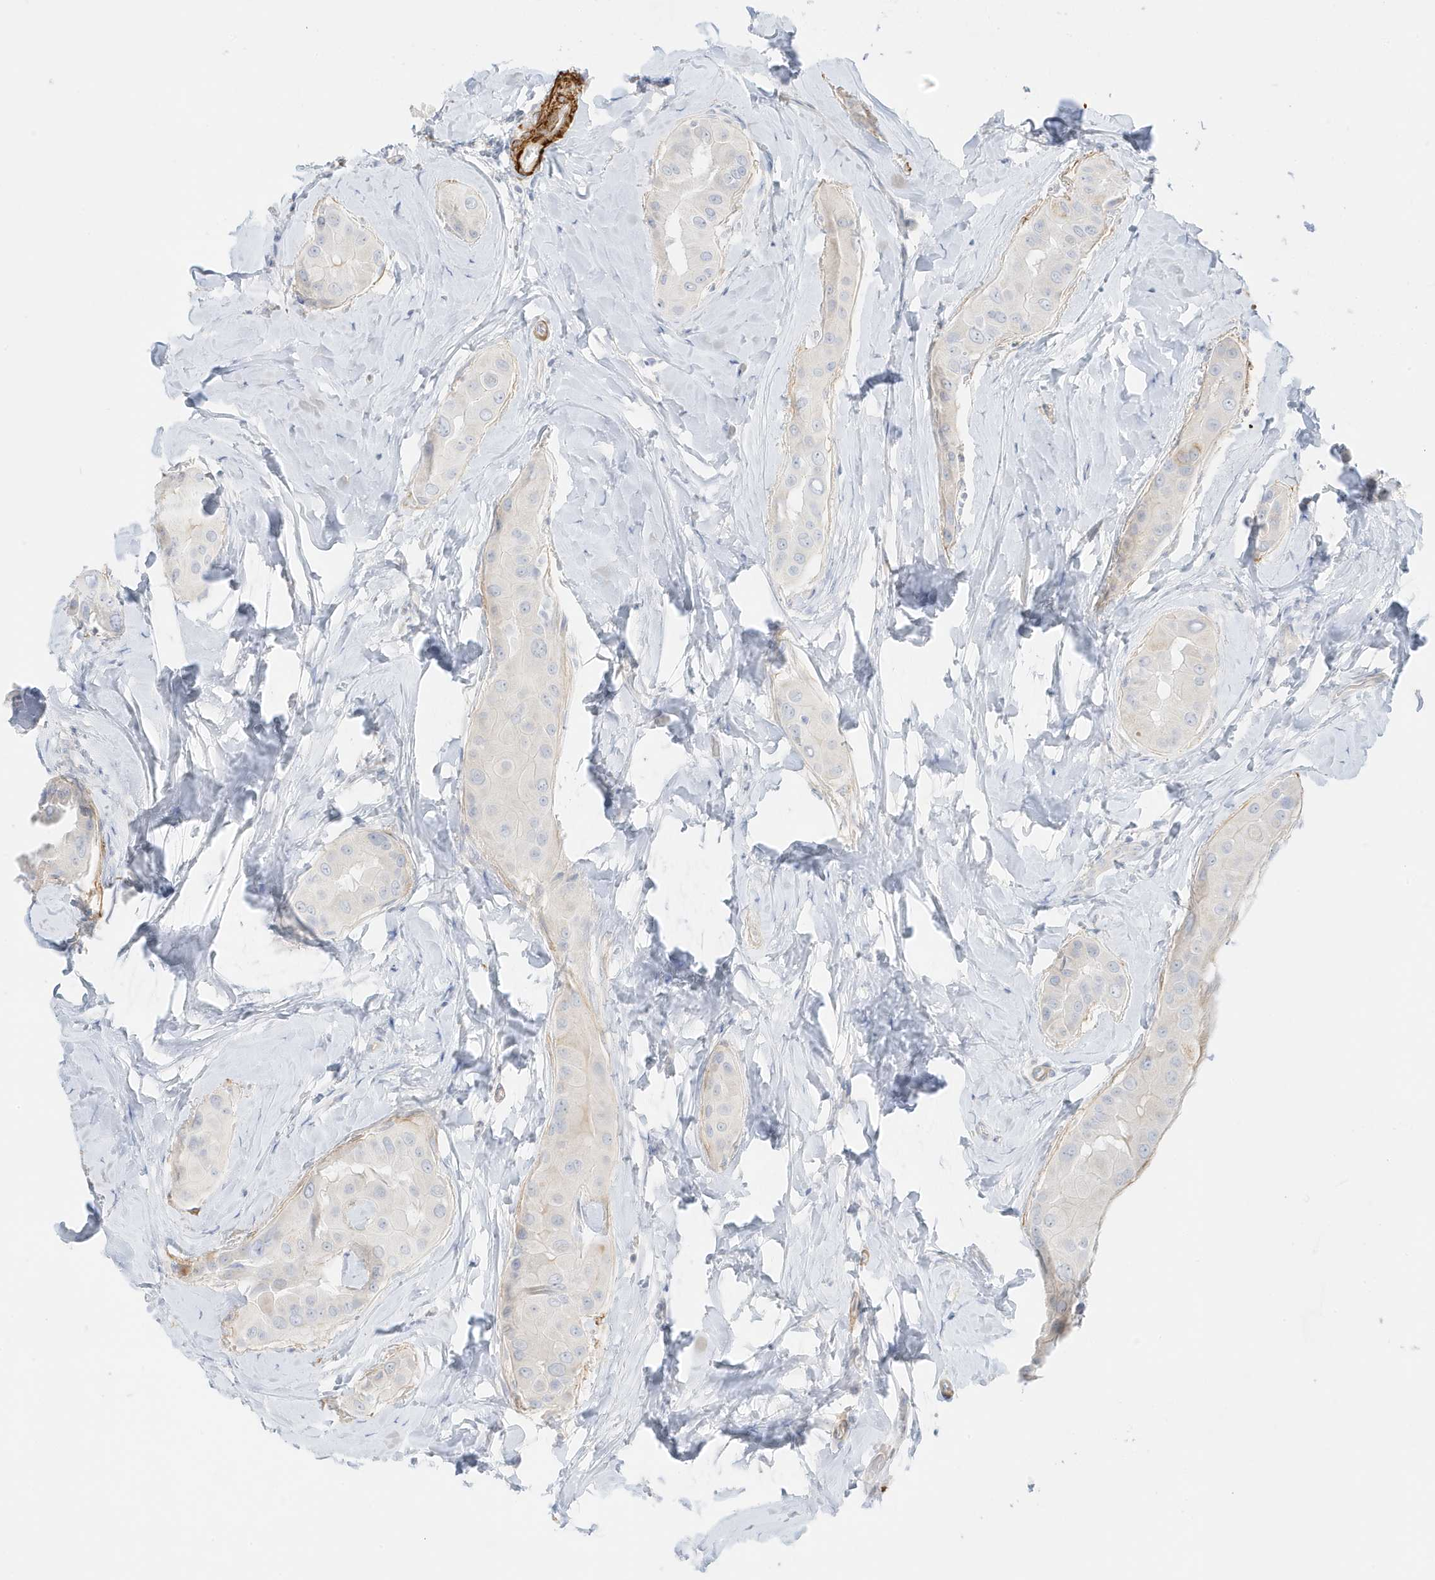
{"staining": {"intensity": "negative", "quantity": "none", "location": "none"}, "tissue": "thyroid cancer", "cell_type": "Tumor cells", "image_type": "cancer", "snomed": [{"axis": "morphology", "description": "Papillary adenocarcinoma, NOS"}, {"axis": "topography", "description": "Thyroid gland"}], "caption": "IHC image of thyroid cancer (papillary adenocarcinoma) stained for a protein (brown), which displays no staining in tumor cells. (DAB IHC visualized using brightfield microscopy, high magnification).", "gene": "SLC22A13", "patient": {"sex": "male", "age": 33}}